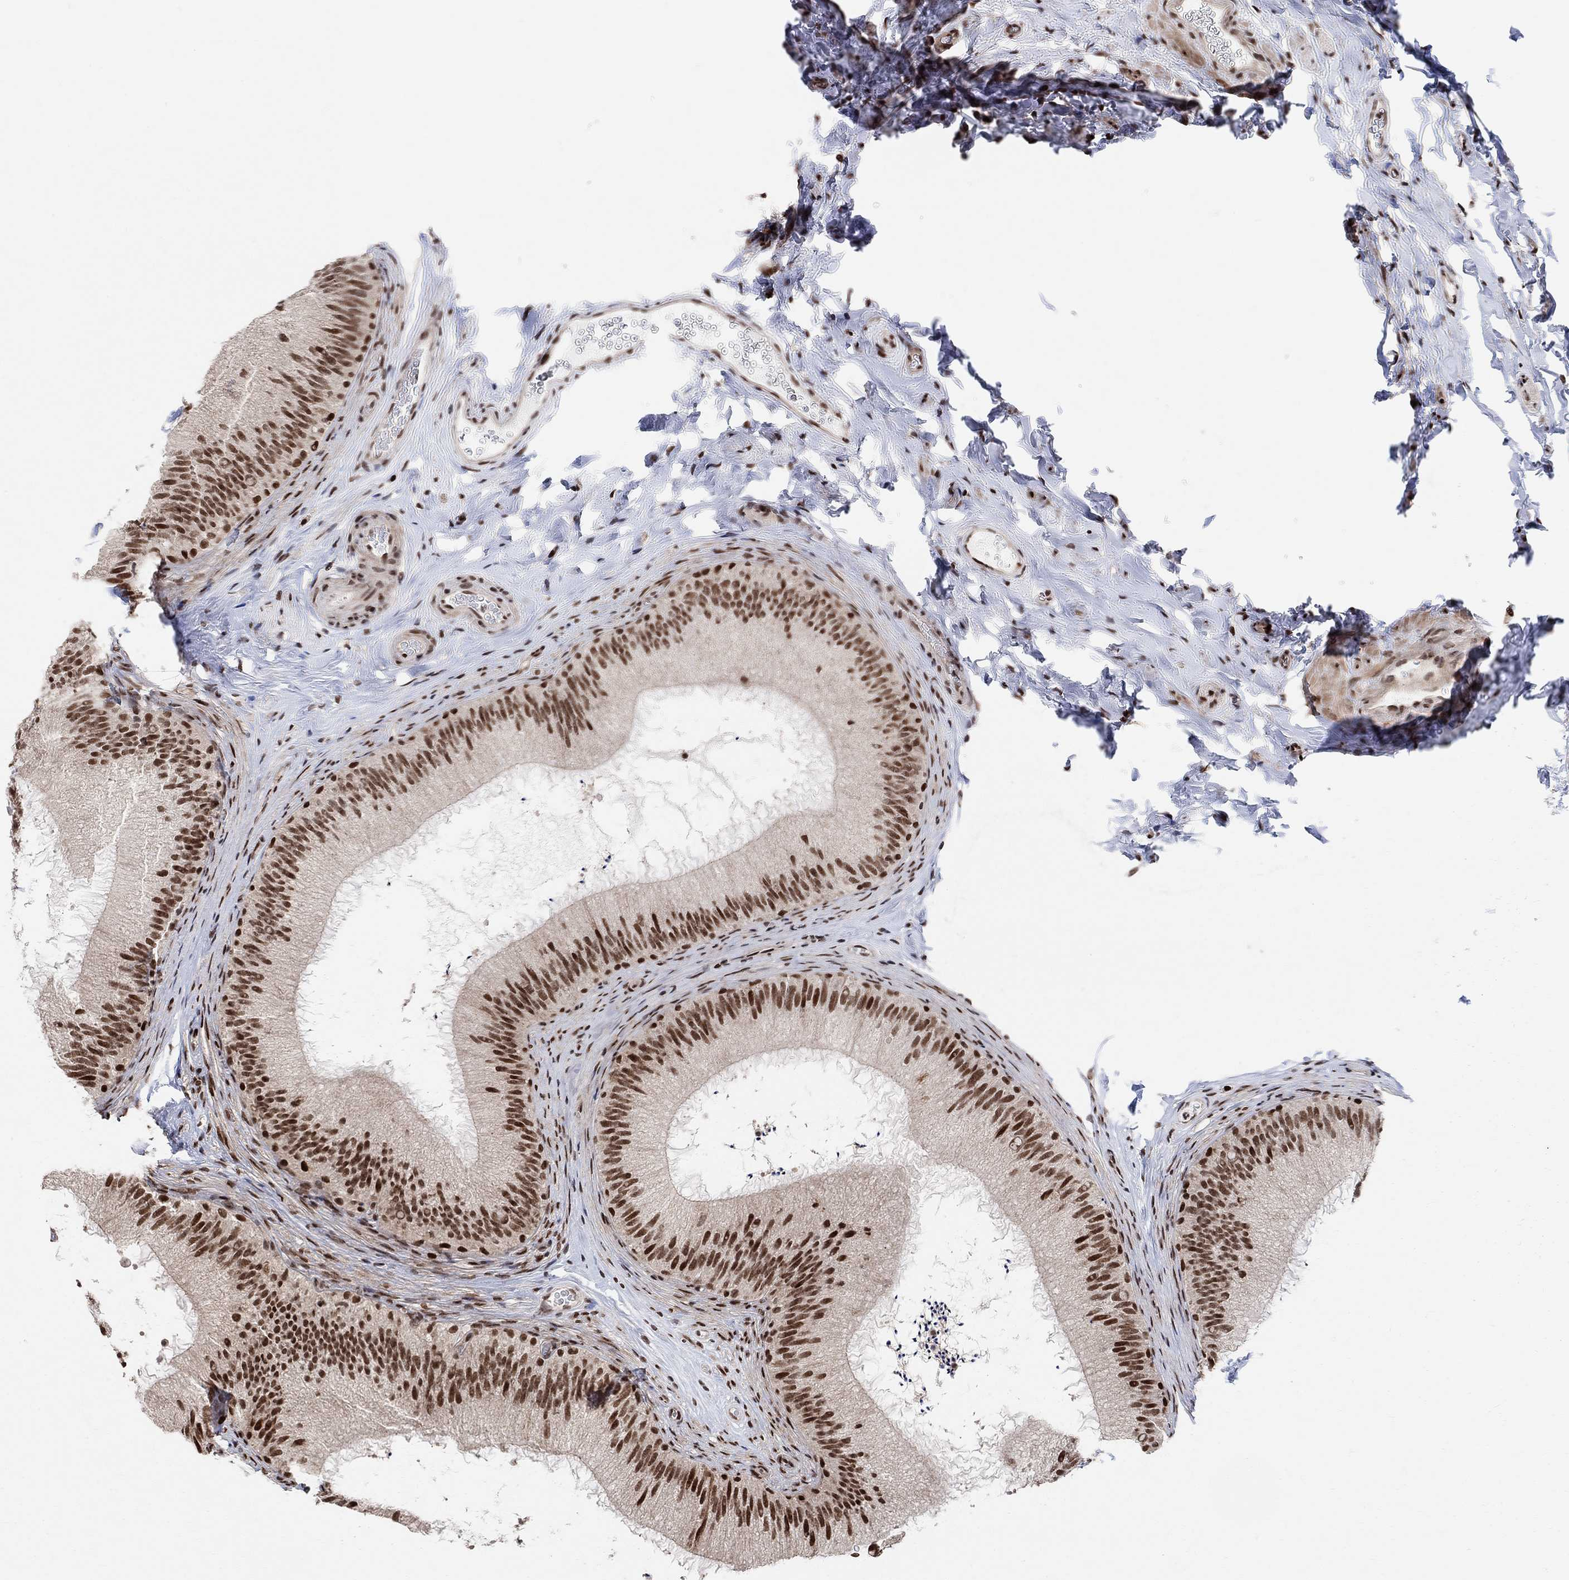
{"staining": {"intensity": "strong", "quantity": ">75%", "location": "nuclear"}, "tissue": "epididymis", "cell_type": "Glandular cells", "image_type": "normal", "snomed": [{"axis": "morphology", "description": "Normal tissue, NOS"}, {"axis": "topography", "description": "Epididymis"}], "caption": "This photomicrograph displays unremarkable epididymis stained with immunohistochemistry (IHC) to label a protein in brown. The nuclear of glandular cells show strong positivity for the protein. Nuclei are counter-stained blue.", "gene": "E4F1", "patient": {"sex": "male", "age": 32}}